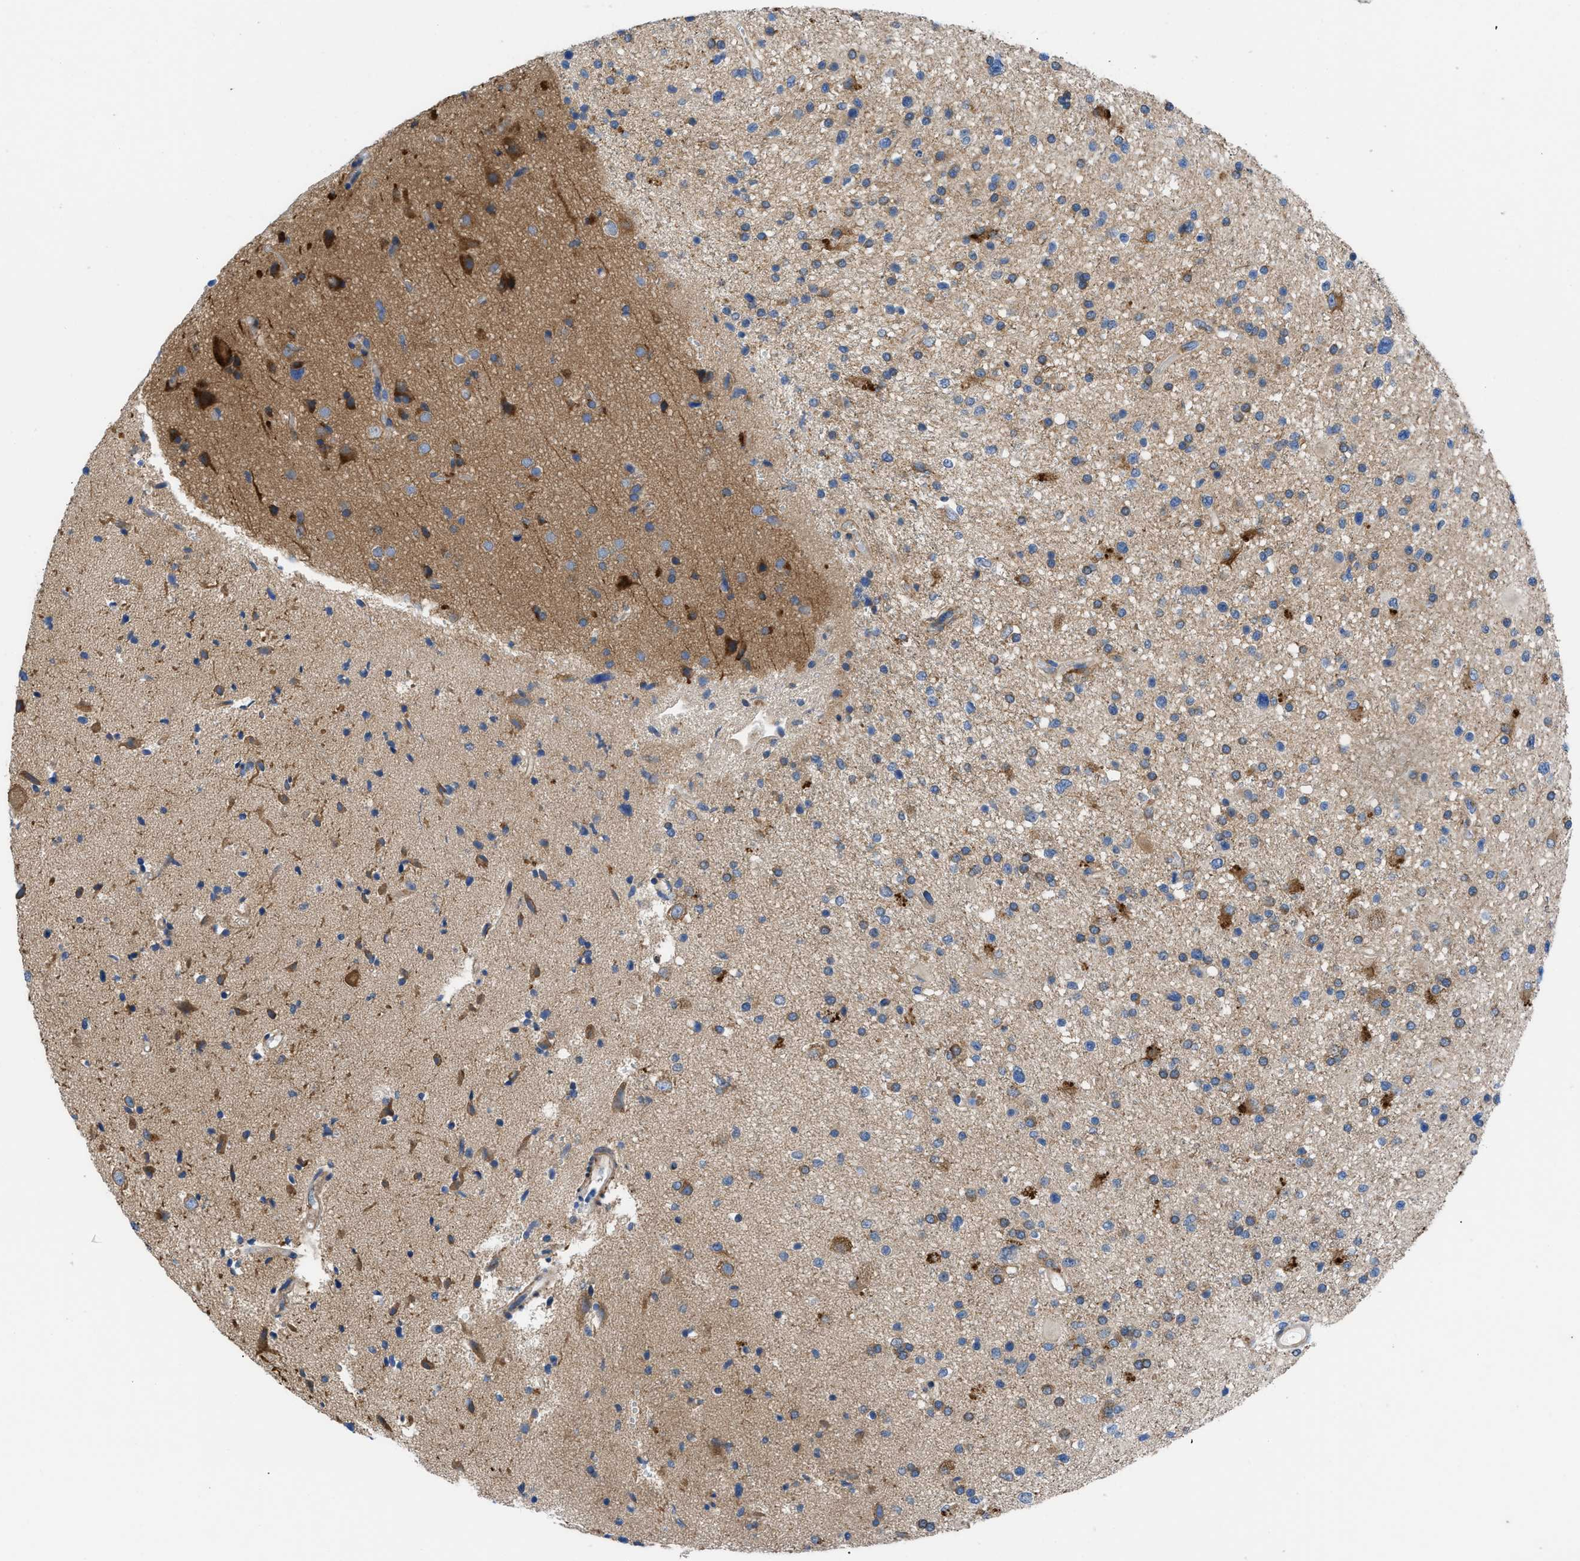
{"staining": {"intensity": "moderate", "quantity": "25%-75%", "location": "cytoplasmic/membranous"}, "tissue": "glioma", "cell_type": "Tumor cells", "image_type": "cancer", "snomed": [{"axis": "morphology", "description": "Glioma, malignant, High grade"}, {"axis": "topography", "description": "Brain"}], "caption": "A brown stain labels moderate cytoplasmic/membranous staining of a protein in human glioma tumor cells. (DAB IHC, brown staining for protein, blue staining for nuclei).", "gene": "HSPB8", "patient": {"sex": "male", "age": 33}}